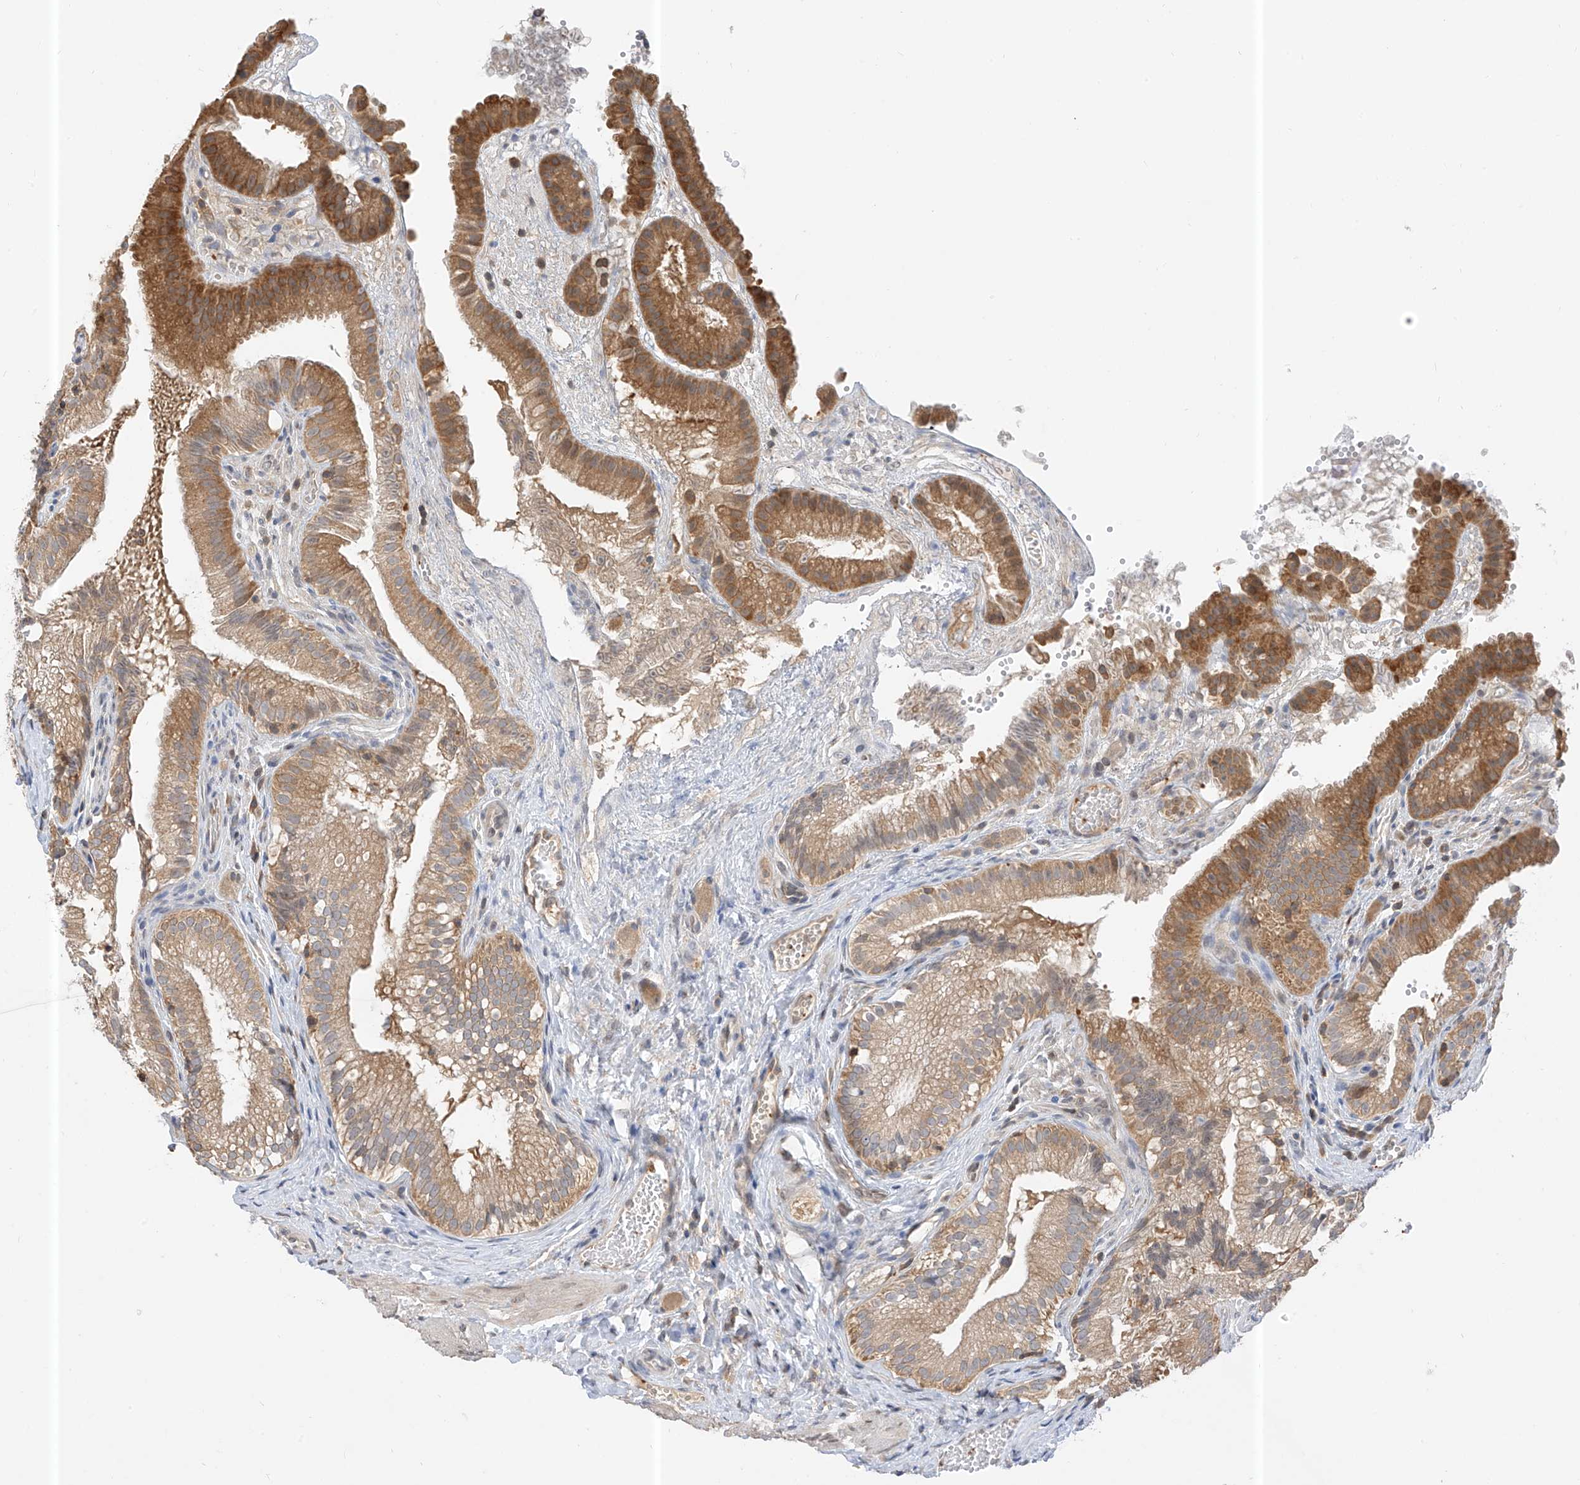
{"staining": {"intensity": "moderate", "quantity": ">75%", "location": "cytoplasmic/membranous"}, "tissue": "gallbladder", "cell_type": "Glandular cells", "image_type": "normal", "snomed": [{"axis": "morphology", "description": "Normal tissue, NOS"}, {"axis": "topography", "description": "Gallbladder"}], "caption": "Moderate cytoplasmic/membranous protein positivity is present in approximately >75% of glandular cells in gallbladder.", "gene": "PPA2", "patient": {"sex": "female", "age": 30}}